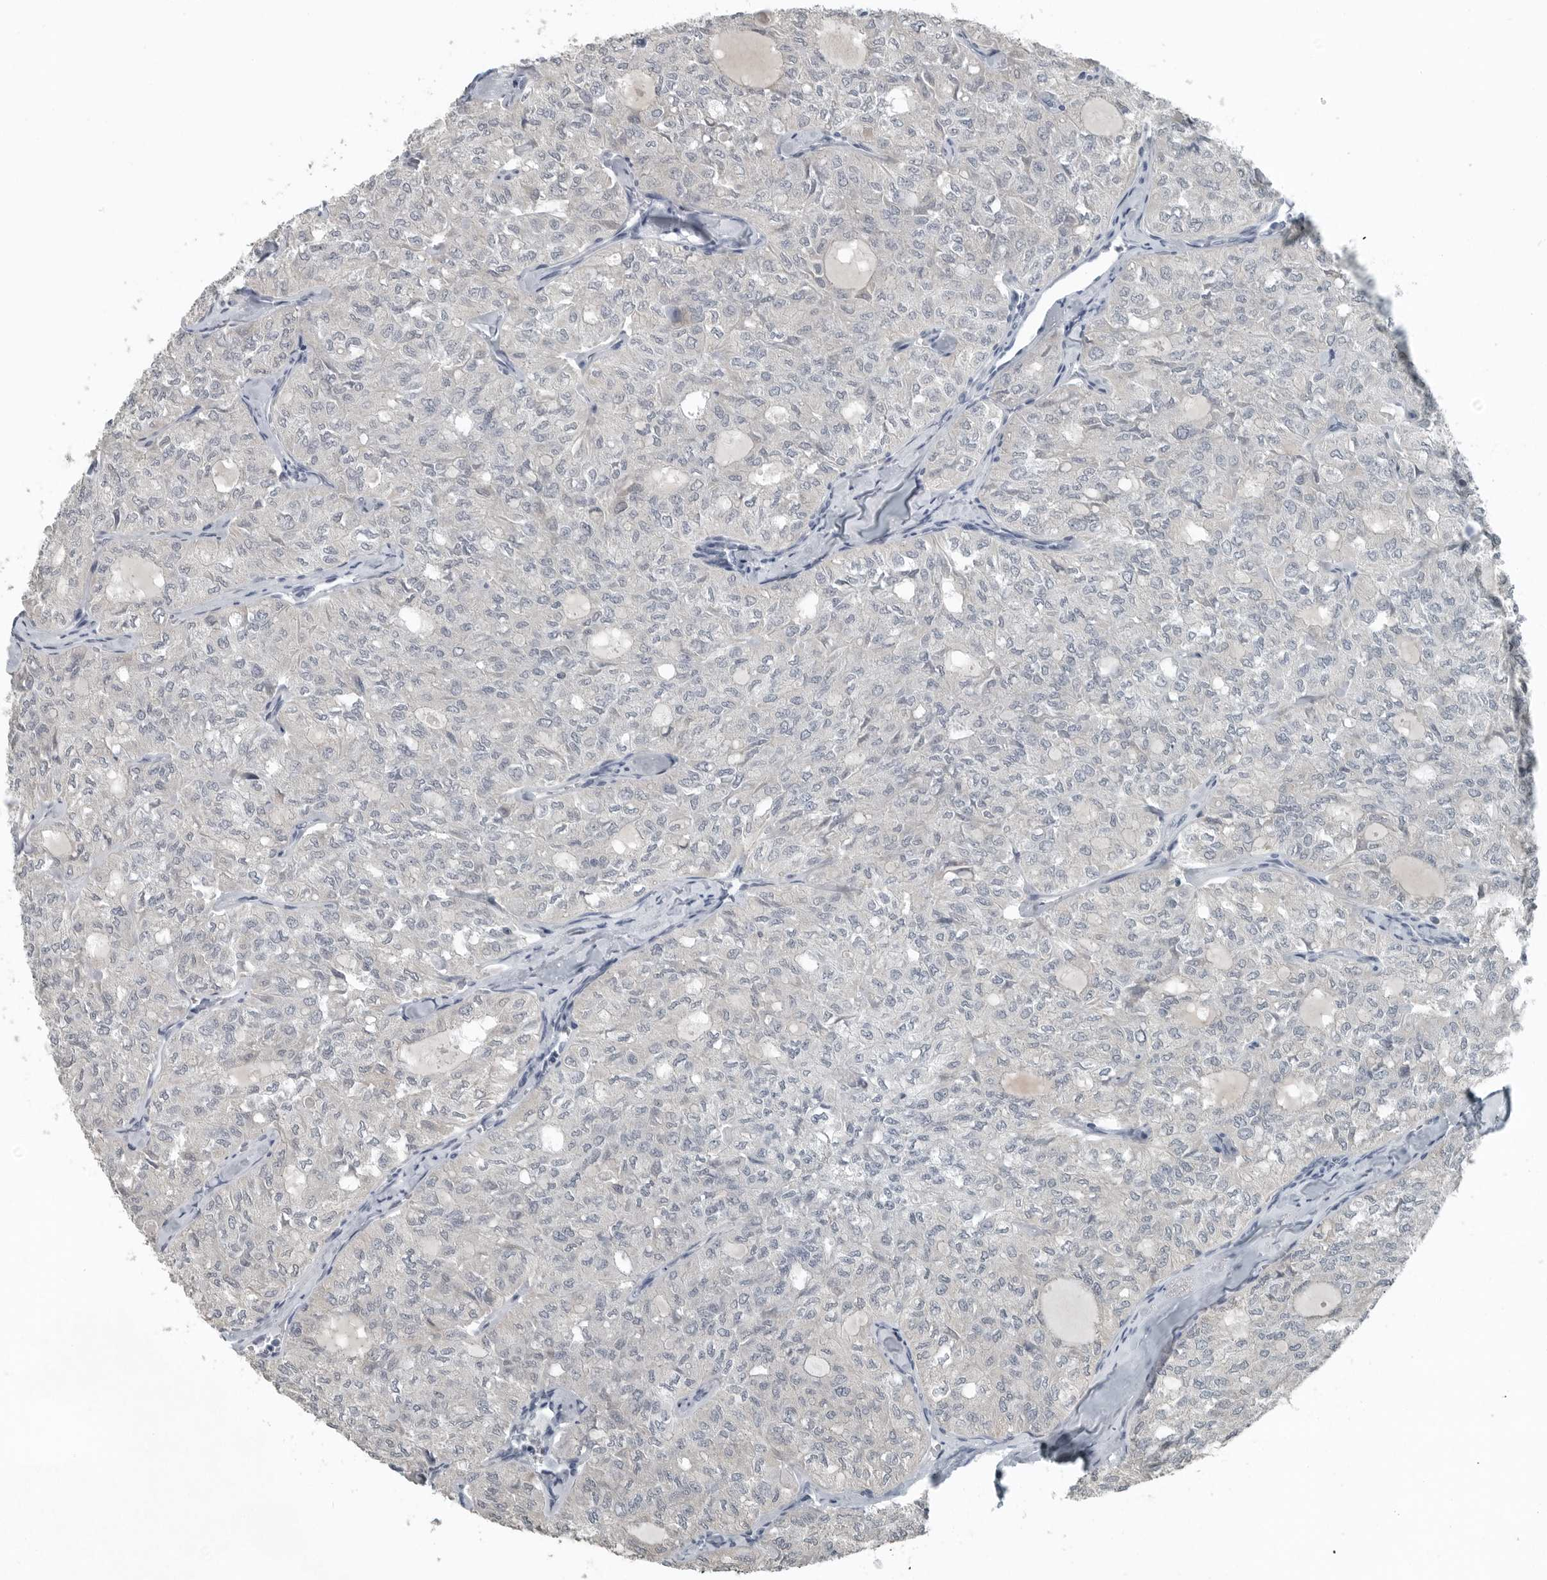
{"staining": {"intensity": "negative", "quantity": "none", "location": "none"}, "tissue": "thyroid cancer", "cell_type": "Tumor cells", "image_type": "cancer", "snomed": [{"axis": "morphology", "description": "Follicular adenoma carcinoma, NOS"}, {"axis": "topography", "description": "Thyroid gland"}], "caption": "Human thyroid cancer stained for a protein using immunohistochemistry exhibits no staining in tumor cells.", "gene": "KYAT1", "patient": {"sex": "male", "age": 75}}